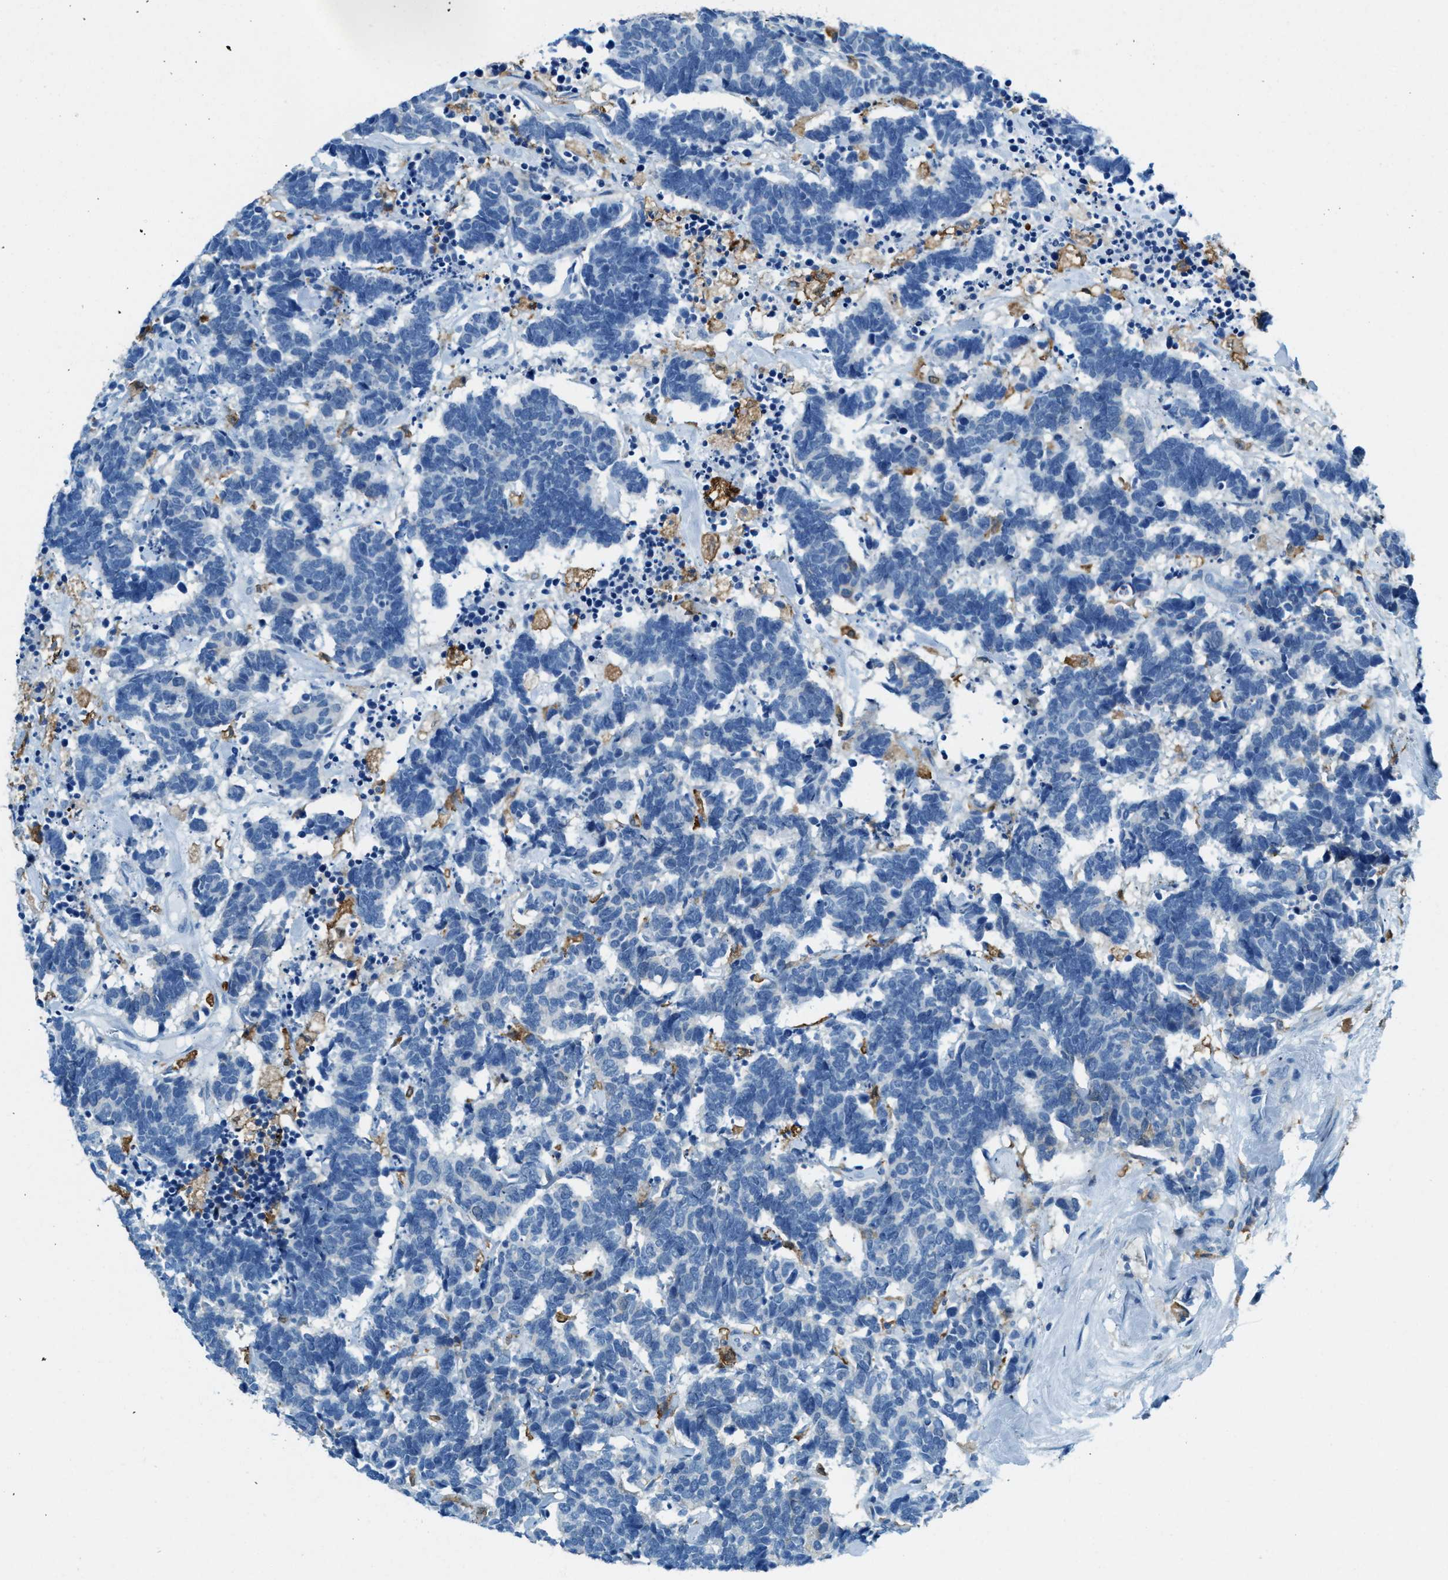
{"staining": {"intensity": "negative", "quantity": "none", "location": "none"}, "tissue": "carcinoid", "cell_type": "Tumor cells", "image_type": "cancer", "snomed": [{"axis": "morphology", "description": "Carcinoma, NOS"}, {"axis": "morphology", "description": "Carcinoid, malignant, NOS"}, {"axis": "topography", "description": "Urinary bladder"}], "caption": "A high-resolution histopathology image shows immunohistochemistry staining of carcinoid (malignant), which reveals no significant positivity in tumor cells.", "gene": "MATCAP2", "patient": {"sex": "male", "age": 57}}